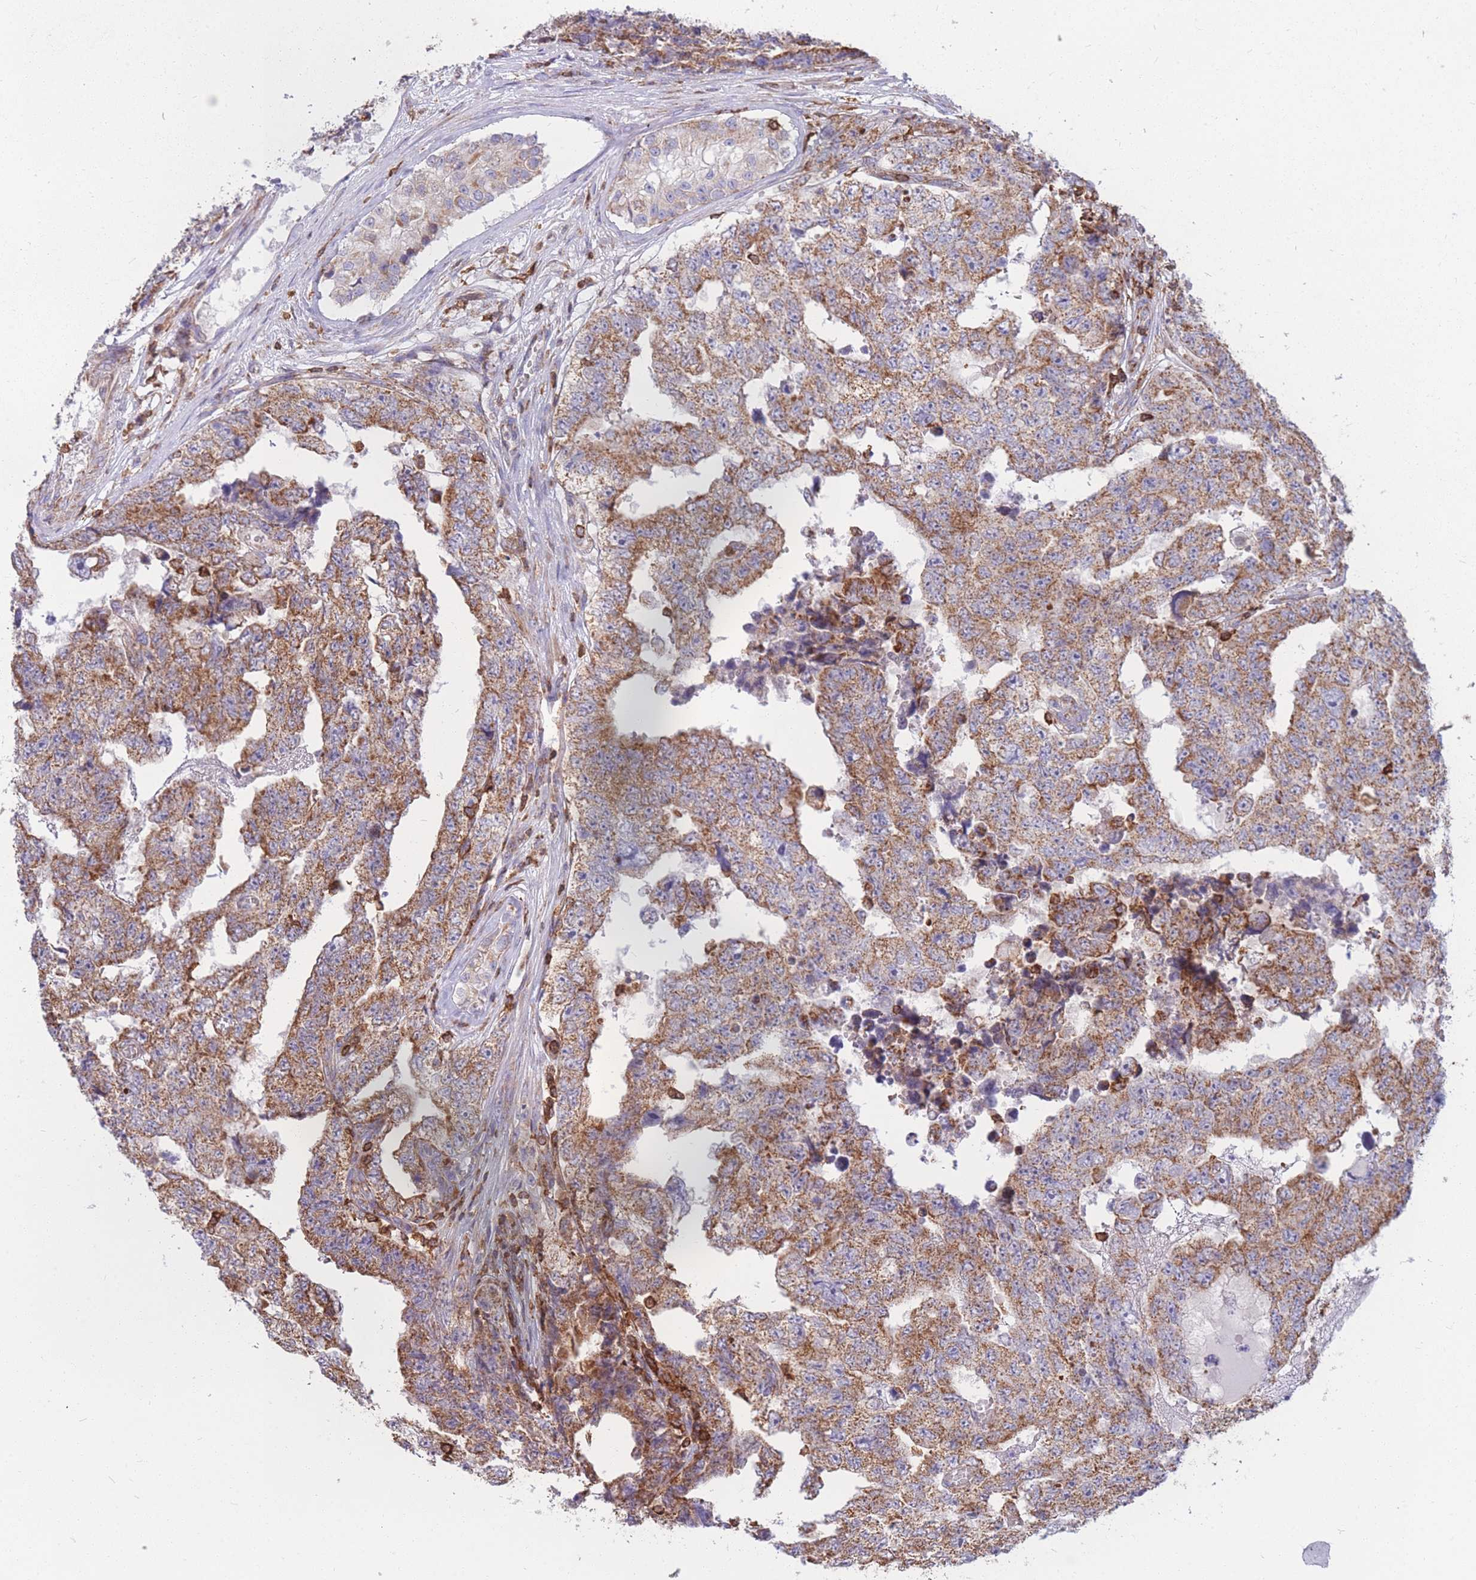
{"staining": {"intensity": "moderate", "quantity": ">75%", "location": "cytoplasmic/membranous"}, "tissue": "testis cancer", "cell_type": "Tumor cells", "image_type": "cancer", "snomed": [{"axis": "morphology", "description": "Carcinoma, Embryonal, NOS"}, {"axis": "topography", "description": "Testis"}], "caption": "A histopathology image of testis cancer (embryonal carcinoma) stained for a protein reveals moderate cytoplasmic/membranous brown staining in tumor cells. Nuclei are stained in blue.", "gene": "MRPL54", "patient": {"sex": "male", "age": 25}}